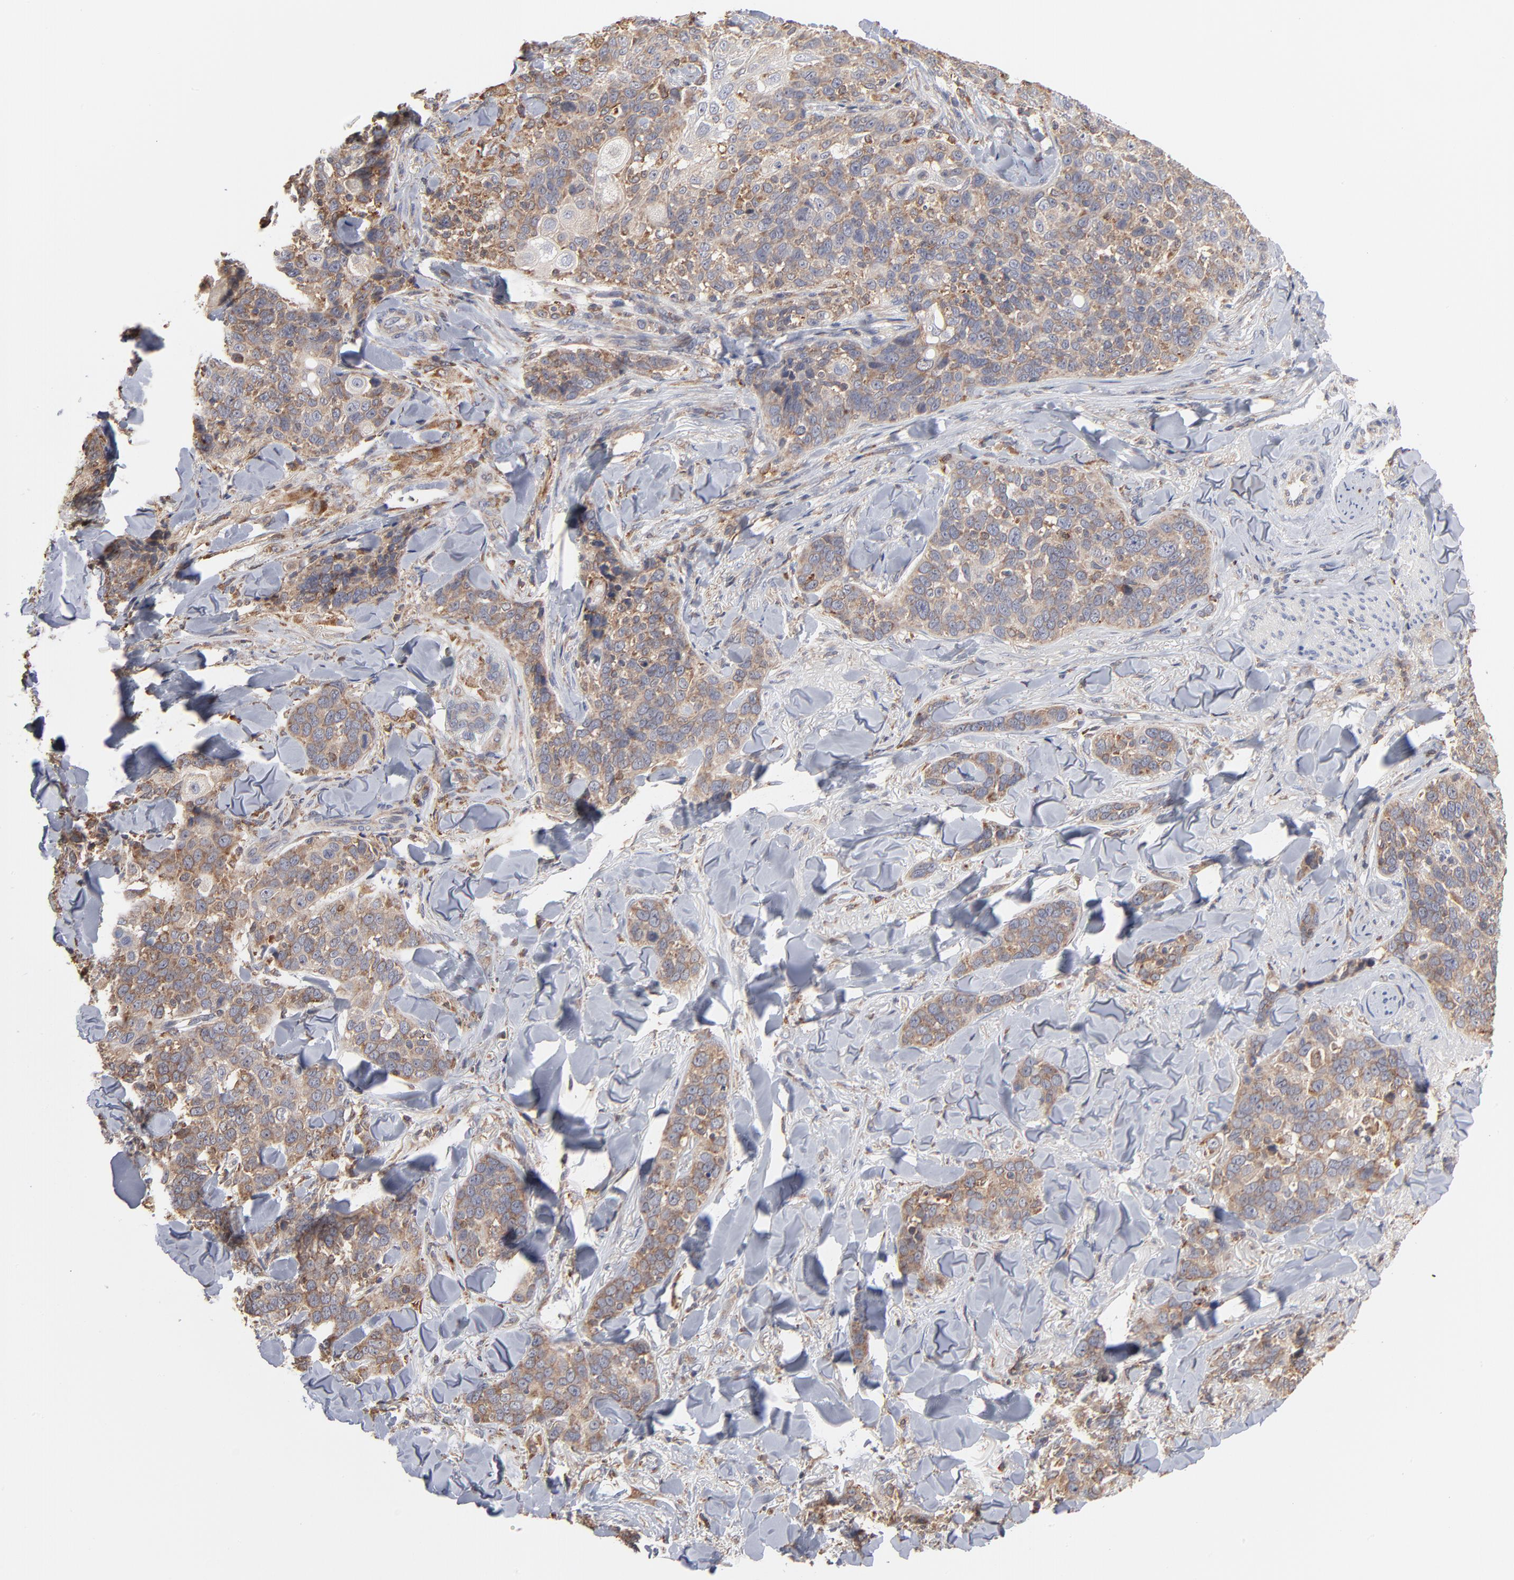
{"staining": {"intensity": "moderate", "quantity": ">75%", "location": "cytoplasmic/membranous"}, "tissue": "skin cancer", "cell_type": "Tumor cells", "image_type": "cancer", "snomed": [{"axis": "morphology", "description": "Normal tissue, NOS"}, {"axis": "morphology", "description": "Squamous cell carcinoma, NOS"}, {"axis": "topography", "description": "Skin"}], "caption": "Moderate cytoplasmic/membranous protein staining is present in approximately >75% of tumor cells in squamous cell carcinoma (skin).", "gene": "RNF213", "patient": {"sex": "female", "age": 83}}